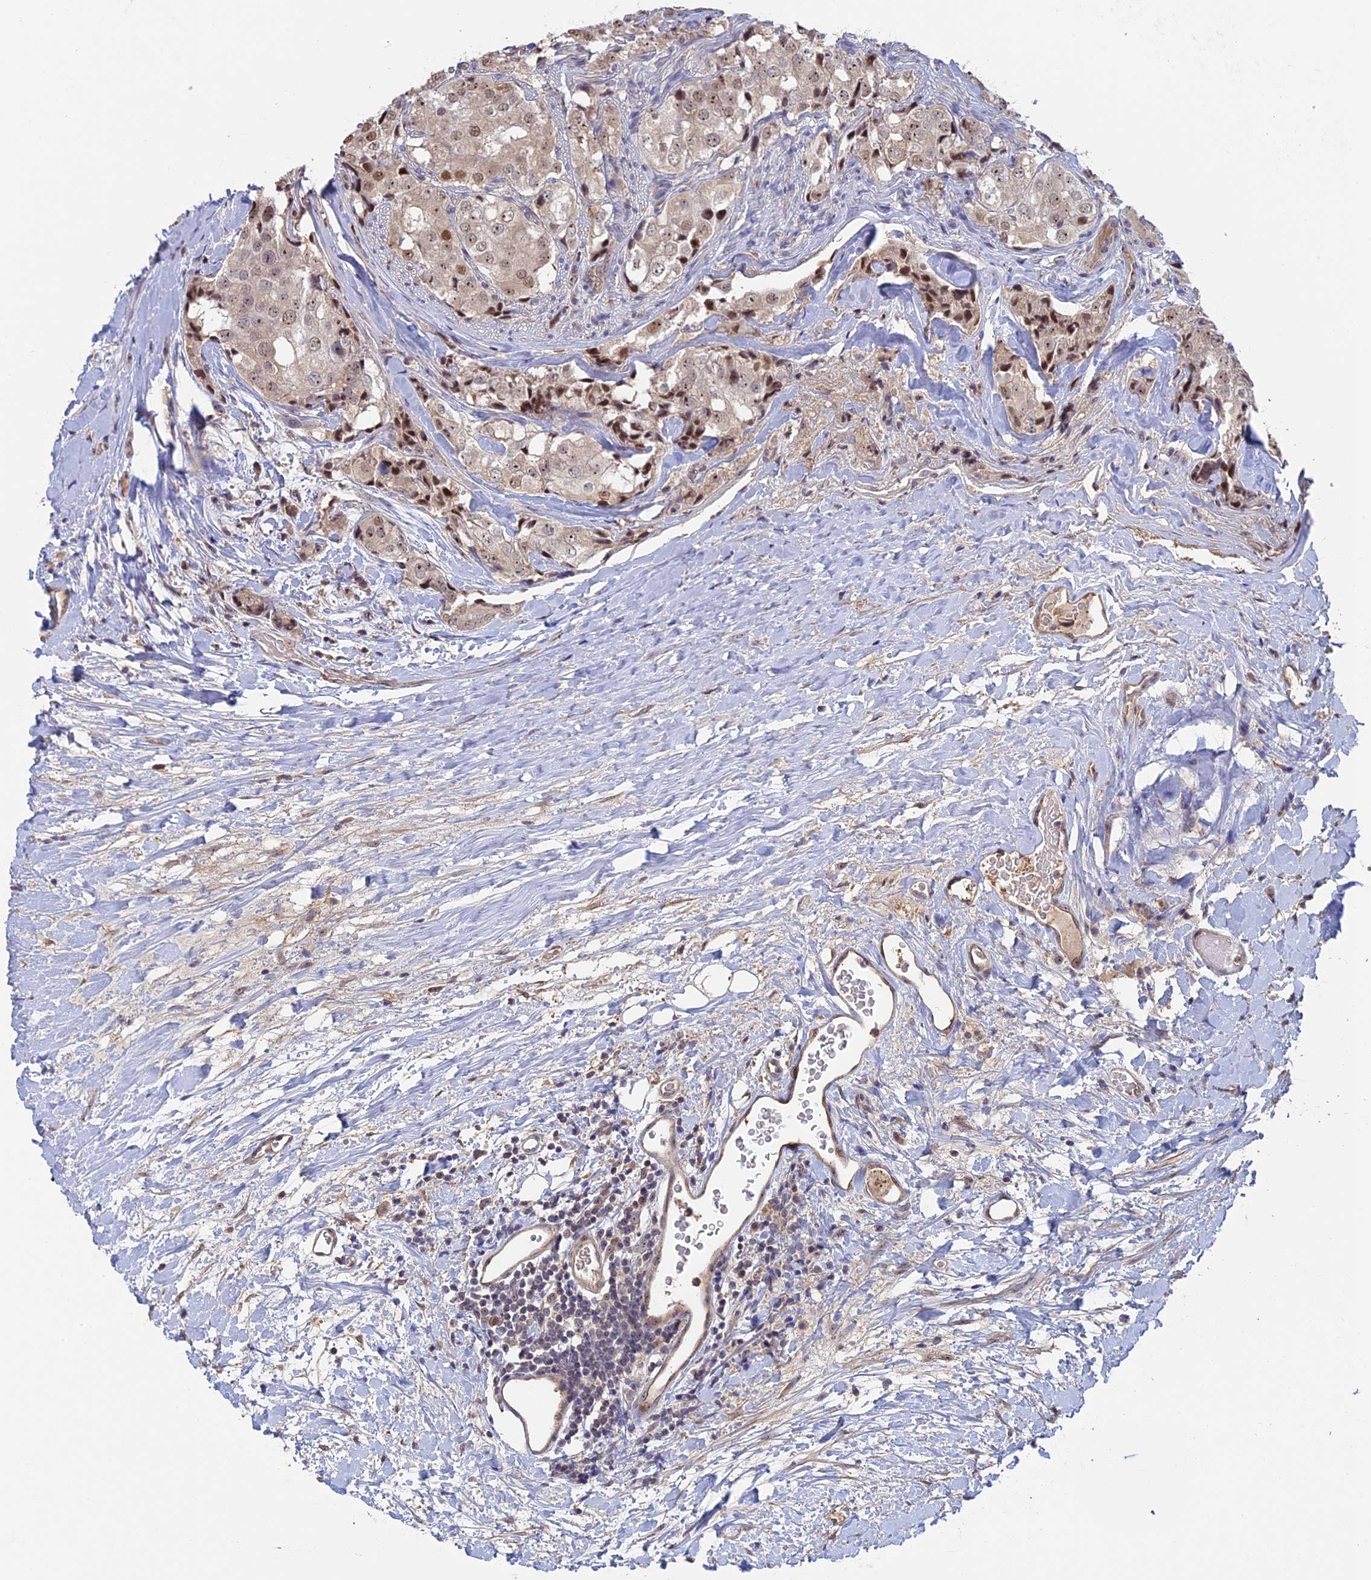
{"staining": {"intensity": "moderate", "quantity": "<25%", "location": "nuclear"}, "tissue": "prostate cancer", "cell_type": "Tumor cells", "image_type": "cancer", "snomed": [{"axis": "morphology", "description": "Adenocarcinoma, High grade"}, {"axis": "topography", "description": "Prostate"}], "caption": "The photomicrograph demonstrates a brown stain indicating the presence of a protein in the nuclear of tumor cells in adenocarcinoma (high-grade) (prostate).", "gene": "FAM98C", "patient": {"sex": "male", "age": 49}}